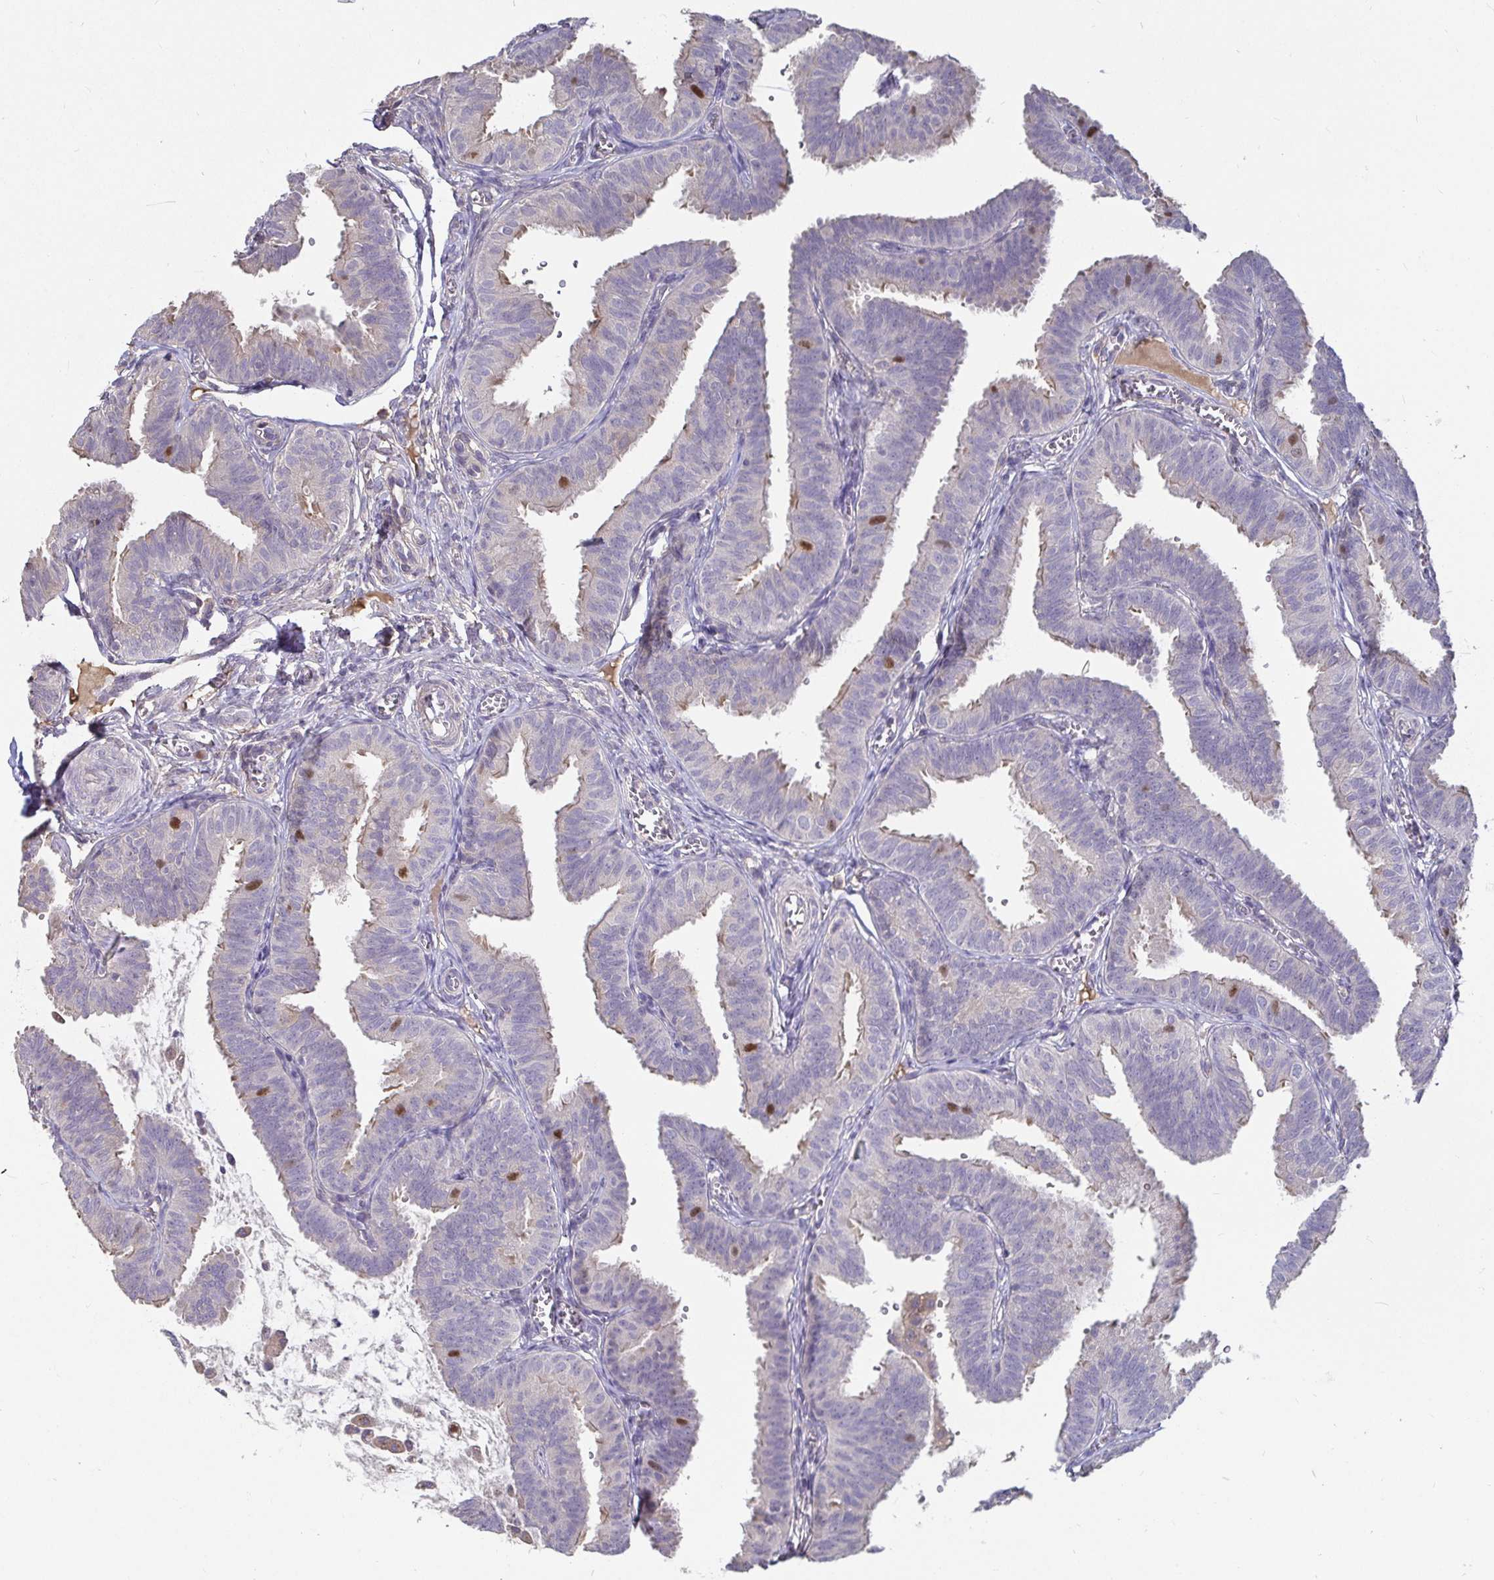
{"staining": {"intensity": "moderate", "quantity": "<25%", "location": "cytoplasmic/membranous,nuclear"}, "tissue": "fallopian tube", "cell_type": "Glandular cells", "image_type": "normal", "snomed": [{"axis": "morphology", "description": "Normal tissue, NOS"}, {"axis": "topography", "description": "Fallopian tube"}], "caption": "Protein expression analysis of unremarkable human fallopian tube reveals moderate cytoplasmic/membranous,nuclear expression in approximately <25% of glandular cells. The staining was performed using DAB to visualize the protein expression in brown, while the nuclei were stained in blue with hematoxylin (Magnification: 20x).", "gene": "ANLN", "patient": {"sex": "female", "age": 25}}